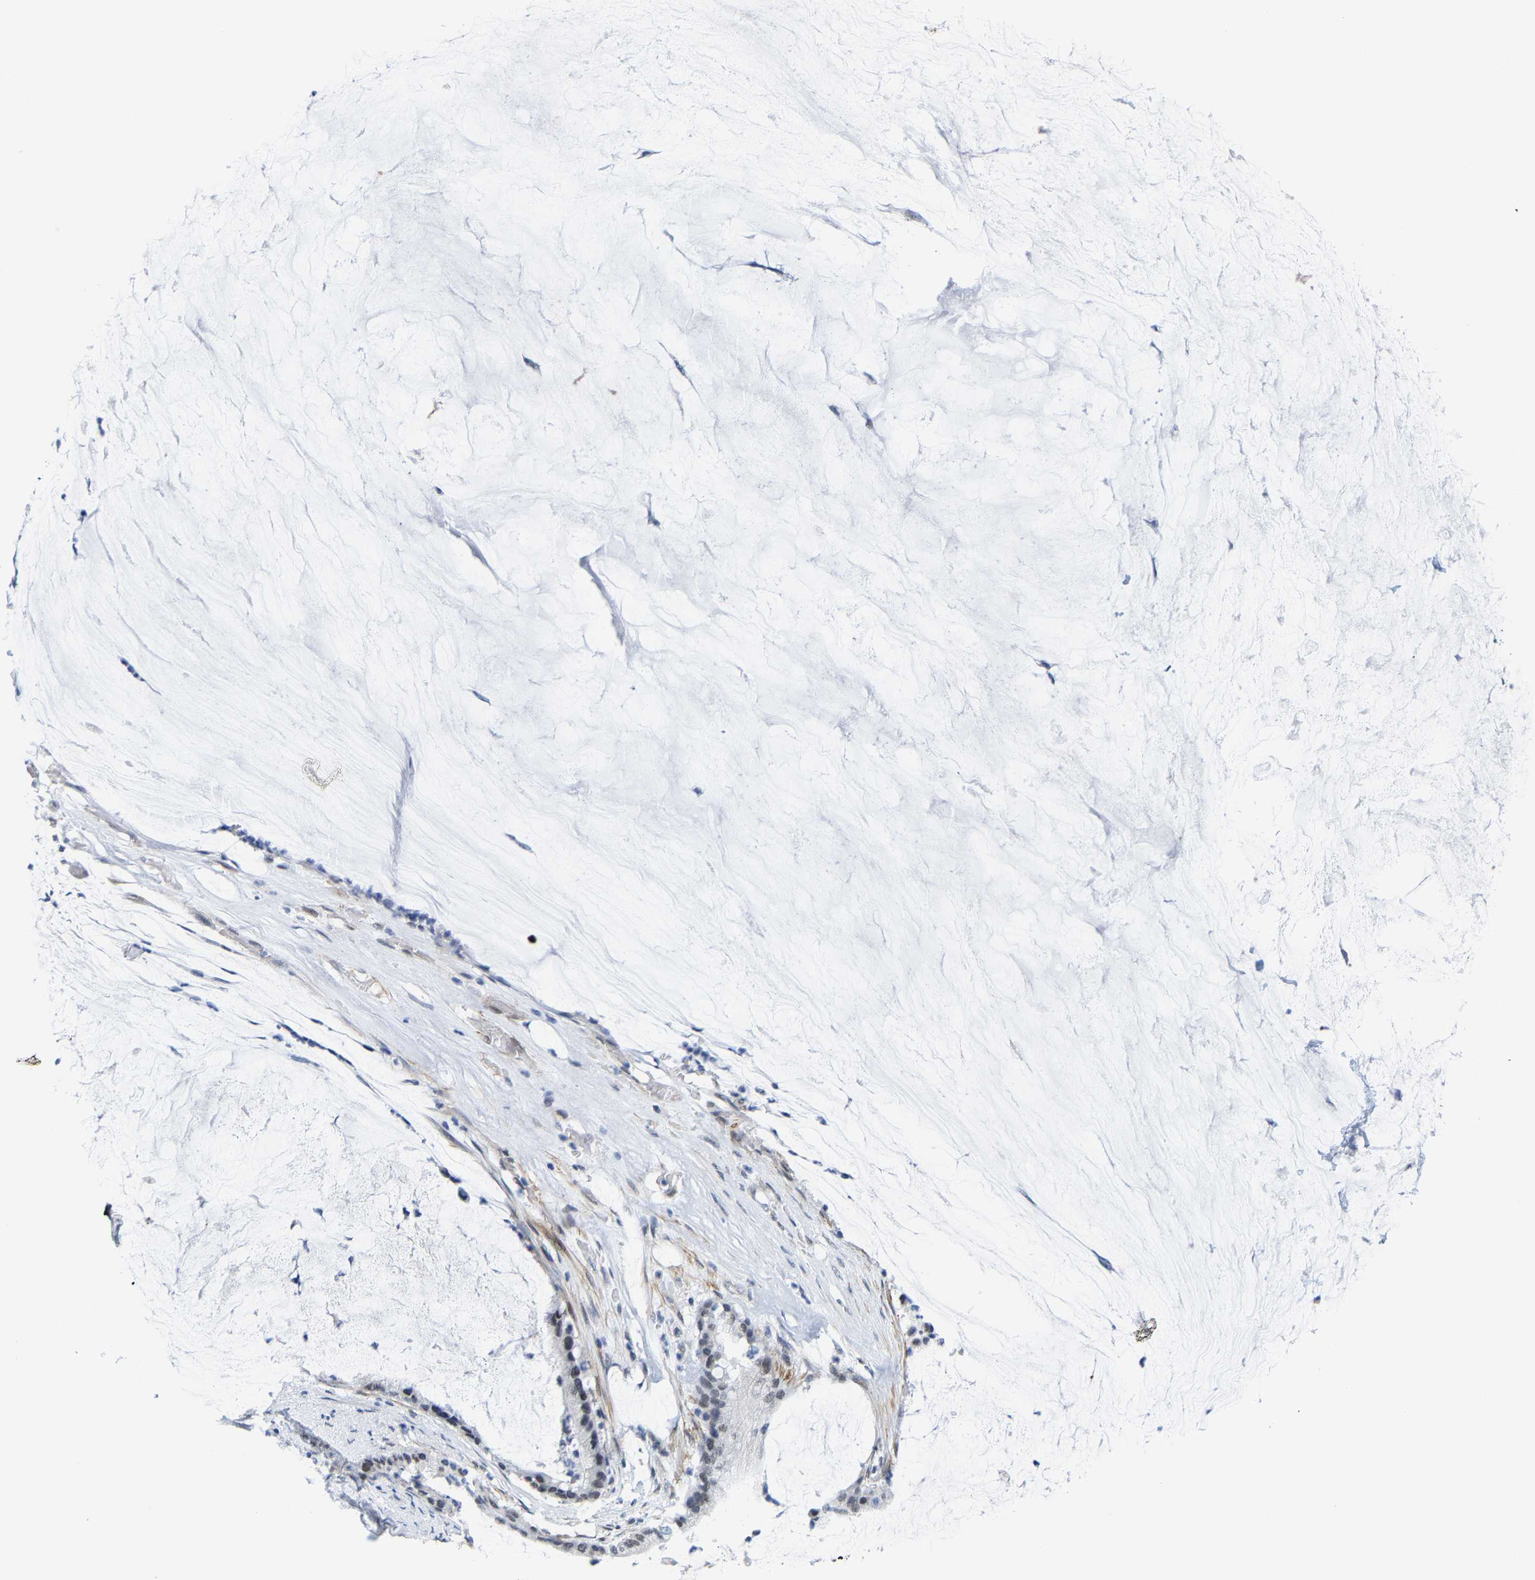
{"staining": {"intensity": "moderate", "quantity": "25%-75%", "location": "nuclear"}, "tissue": "pancreatic cancer", "cell_type": "Tumor cells", "image_type": "cancer", "snomed": [{"axis": "morphology", "description": "Adenocarcinoma, NOS"}, {"axis": "topography", "description": "Pancreas"}], "caption": "Protein staining of pancreatic cancer (adenocarcinoma) tissue demonstrates moderate nuclear staining in about 25%-75% of tumor cells.", "gene": "FAM180A", "patient": {"sex": "male", "age": 41}}